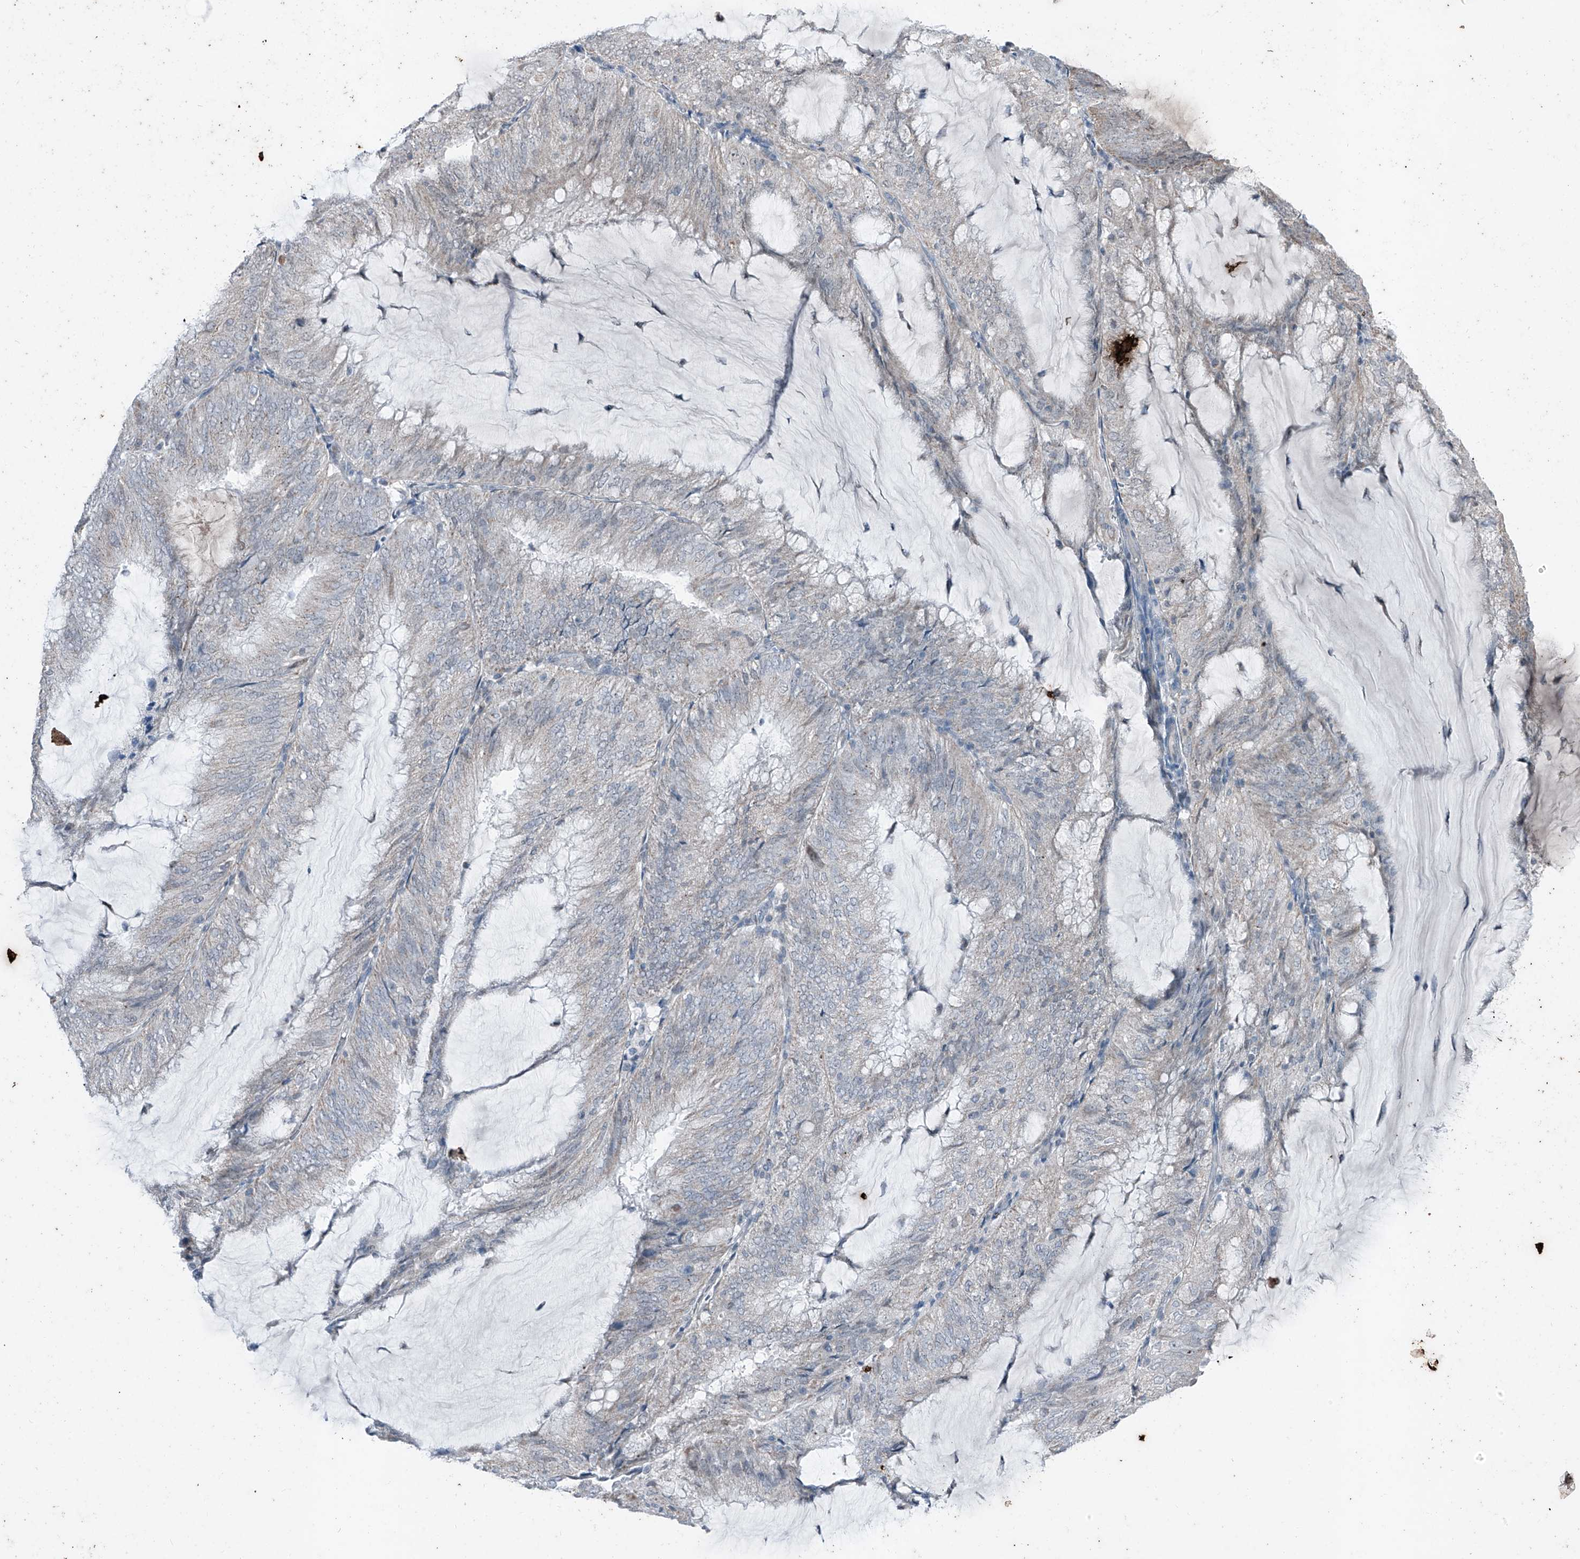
{"staining": {"intensity": "negative", "quantity": "none", "location": "none"}, "tissue": "endometrial cancer", "cell_type": "Tumor cells", "image_type": "cancer", "snomed": [{"axis": "morphology", "description": "Adenocarcinoma, NOS"}, {"axis": "topography", "description": "Endometrium"}], "caption": "Immunohistochemistry (IHC) micrograph of neoplastic tissue: endometrial cancer stained with DAB (3,3'-diaminobenzidine) exhibits no significant protein expression in tumor cells.", "gene": "DYRK1B", "patient": {"sex": "female", "age": 81}}